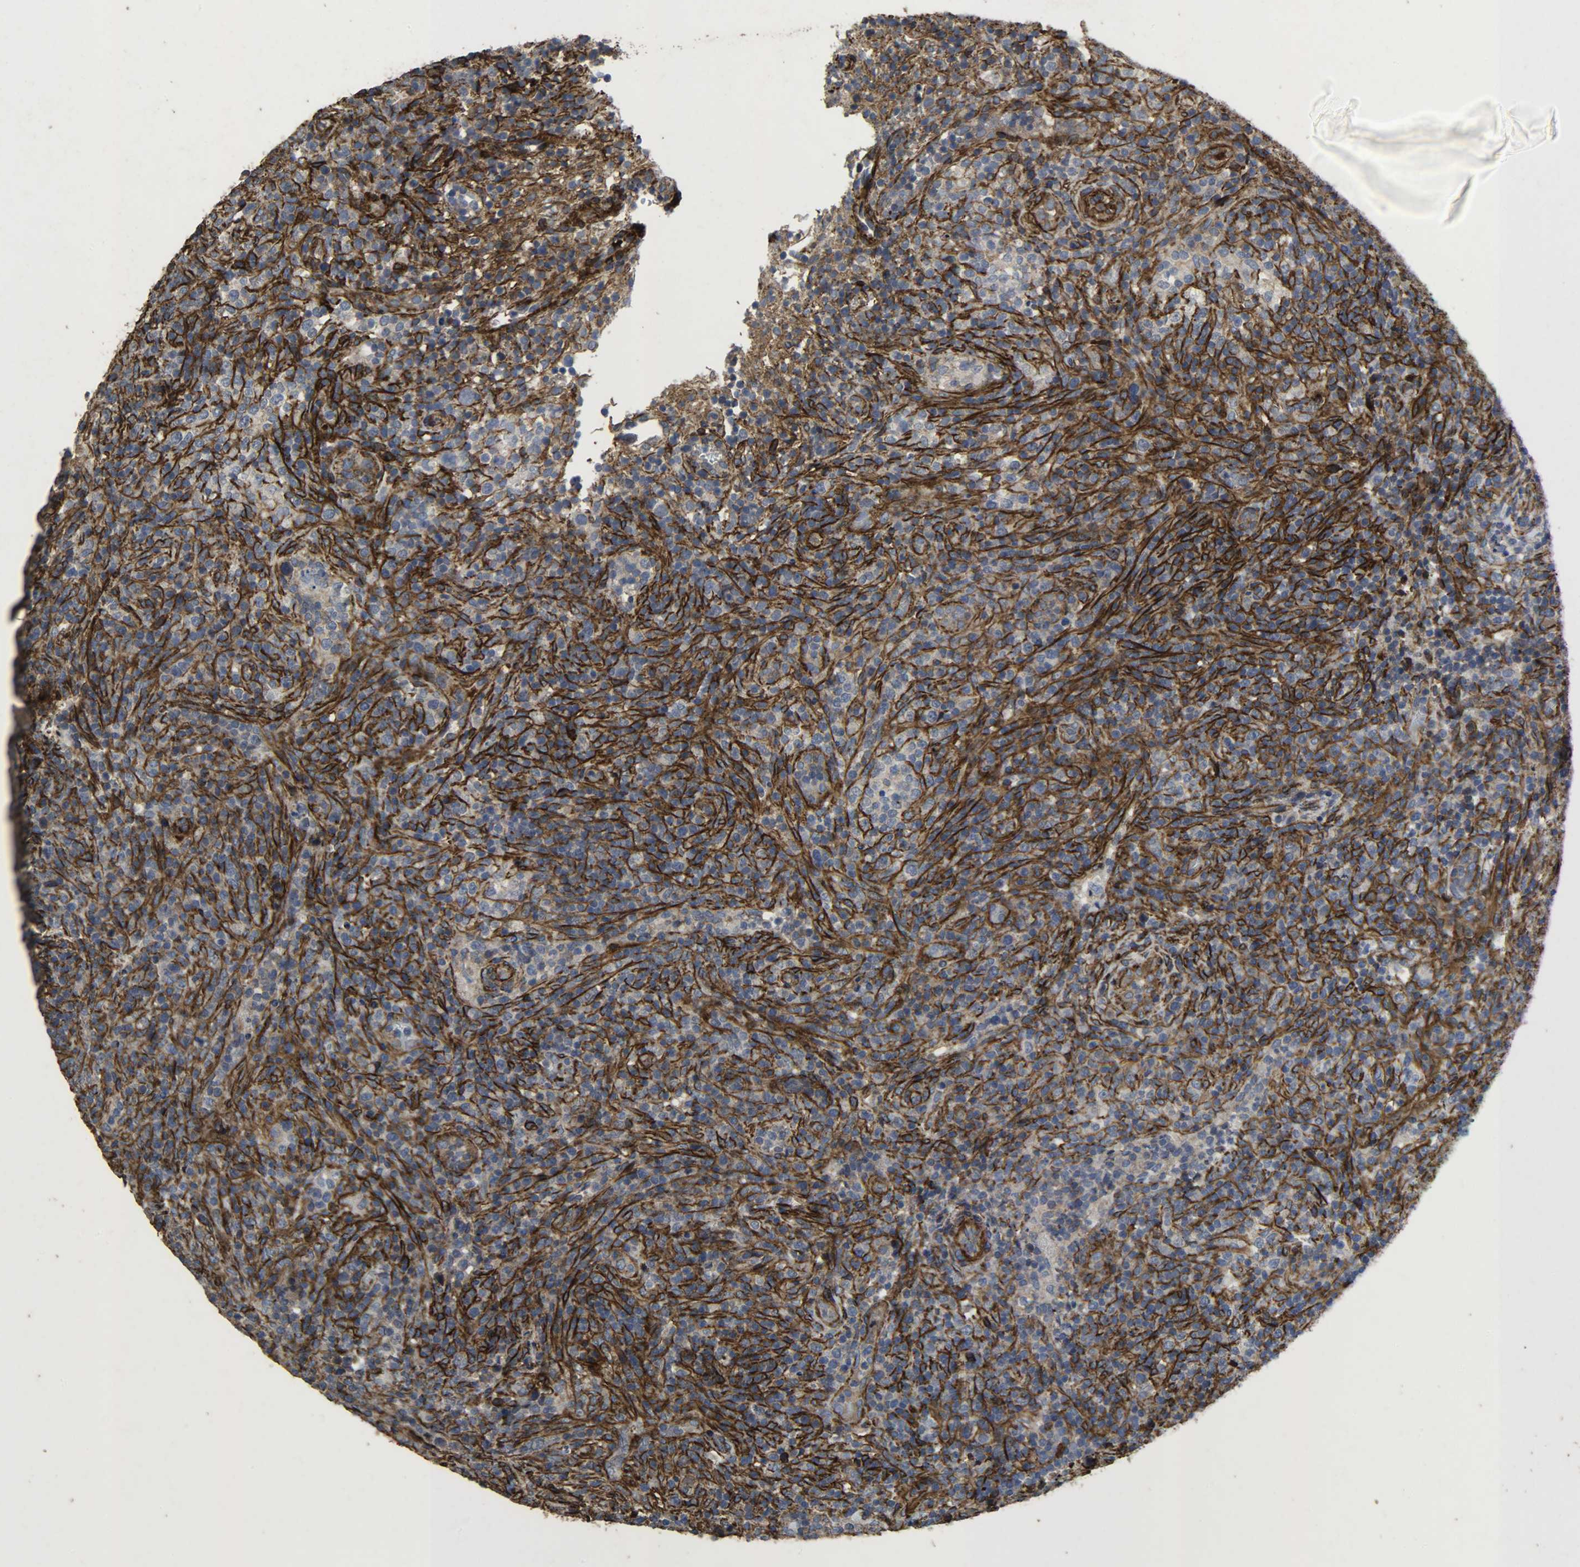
{"staining": {"intensity": "negative", "quantity": "none", "location": "none"}, "tissue": "lymphoma", "cell_type": "Tumor cells", "image_type": "cancer", "snomed": [{"axis": "morphology", "description": "Malignant lymphoma, non-Hodgkin's type, High grade"}, {"axis": "topography", "description": "Lymph node"}], "caption": "Photomicrograph shows no significant protein staining in tumor cells of malignant lymphoma, non-Hodgkin's type (high-grade).", "gene": "TPM4", "patient": {"sex": "female", "age": 76}}